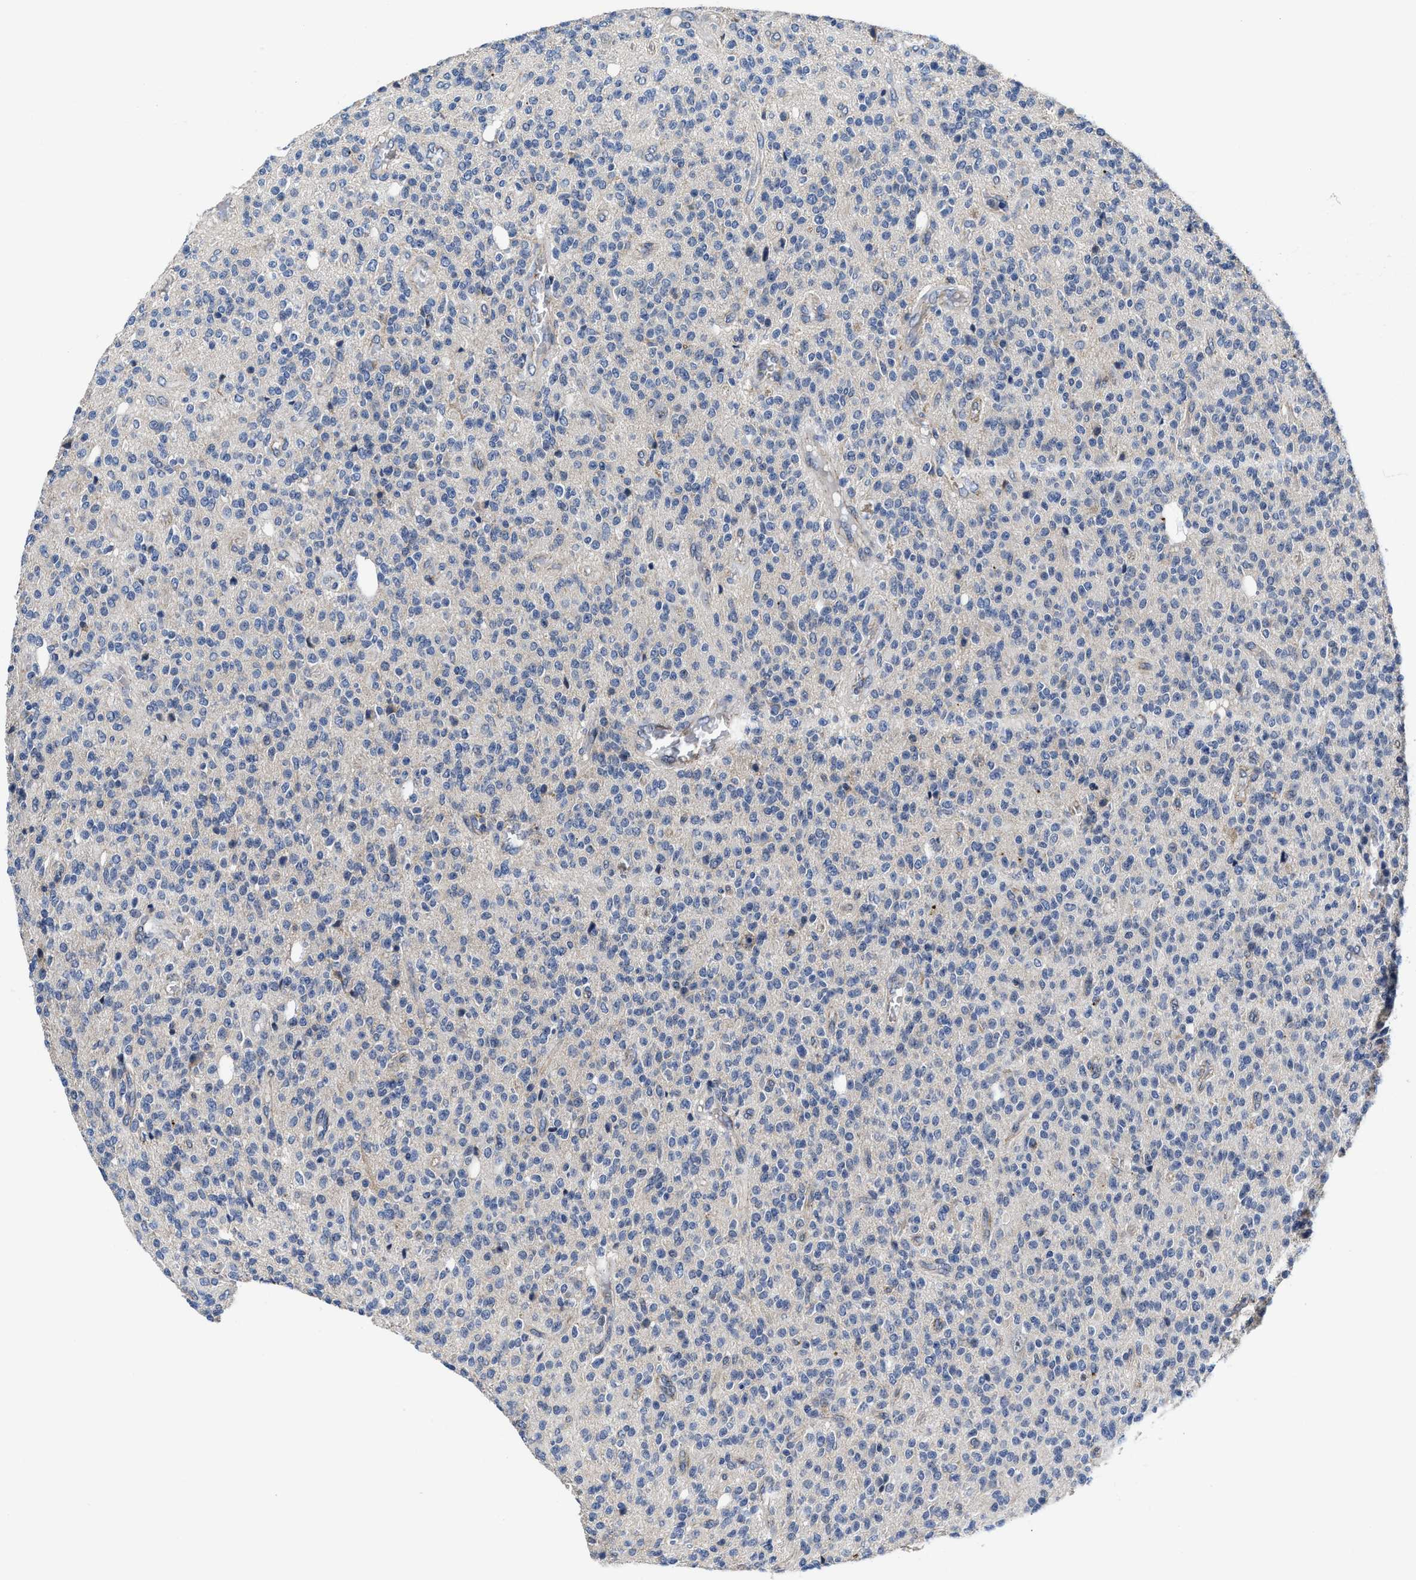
{"staining": {"intensity": "negative", "quantity": "none", "location": "none"}, "tissue": "glioma", "cell_type": "Tumor cells", "image_type": "cancer", "snomed": [{"axis": "morphology", "description": "Glioma, malignant, High grade"}, {"axis": "topography", "description": "Brain"}], "caption": "This is an immunohistochemistry micrograph of human glioma. There is no expression in tumor cells.", "gene": "GHITM", "patient": {"sex": "male", "age": 34}}